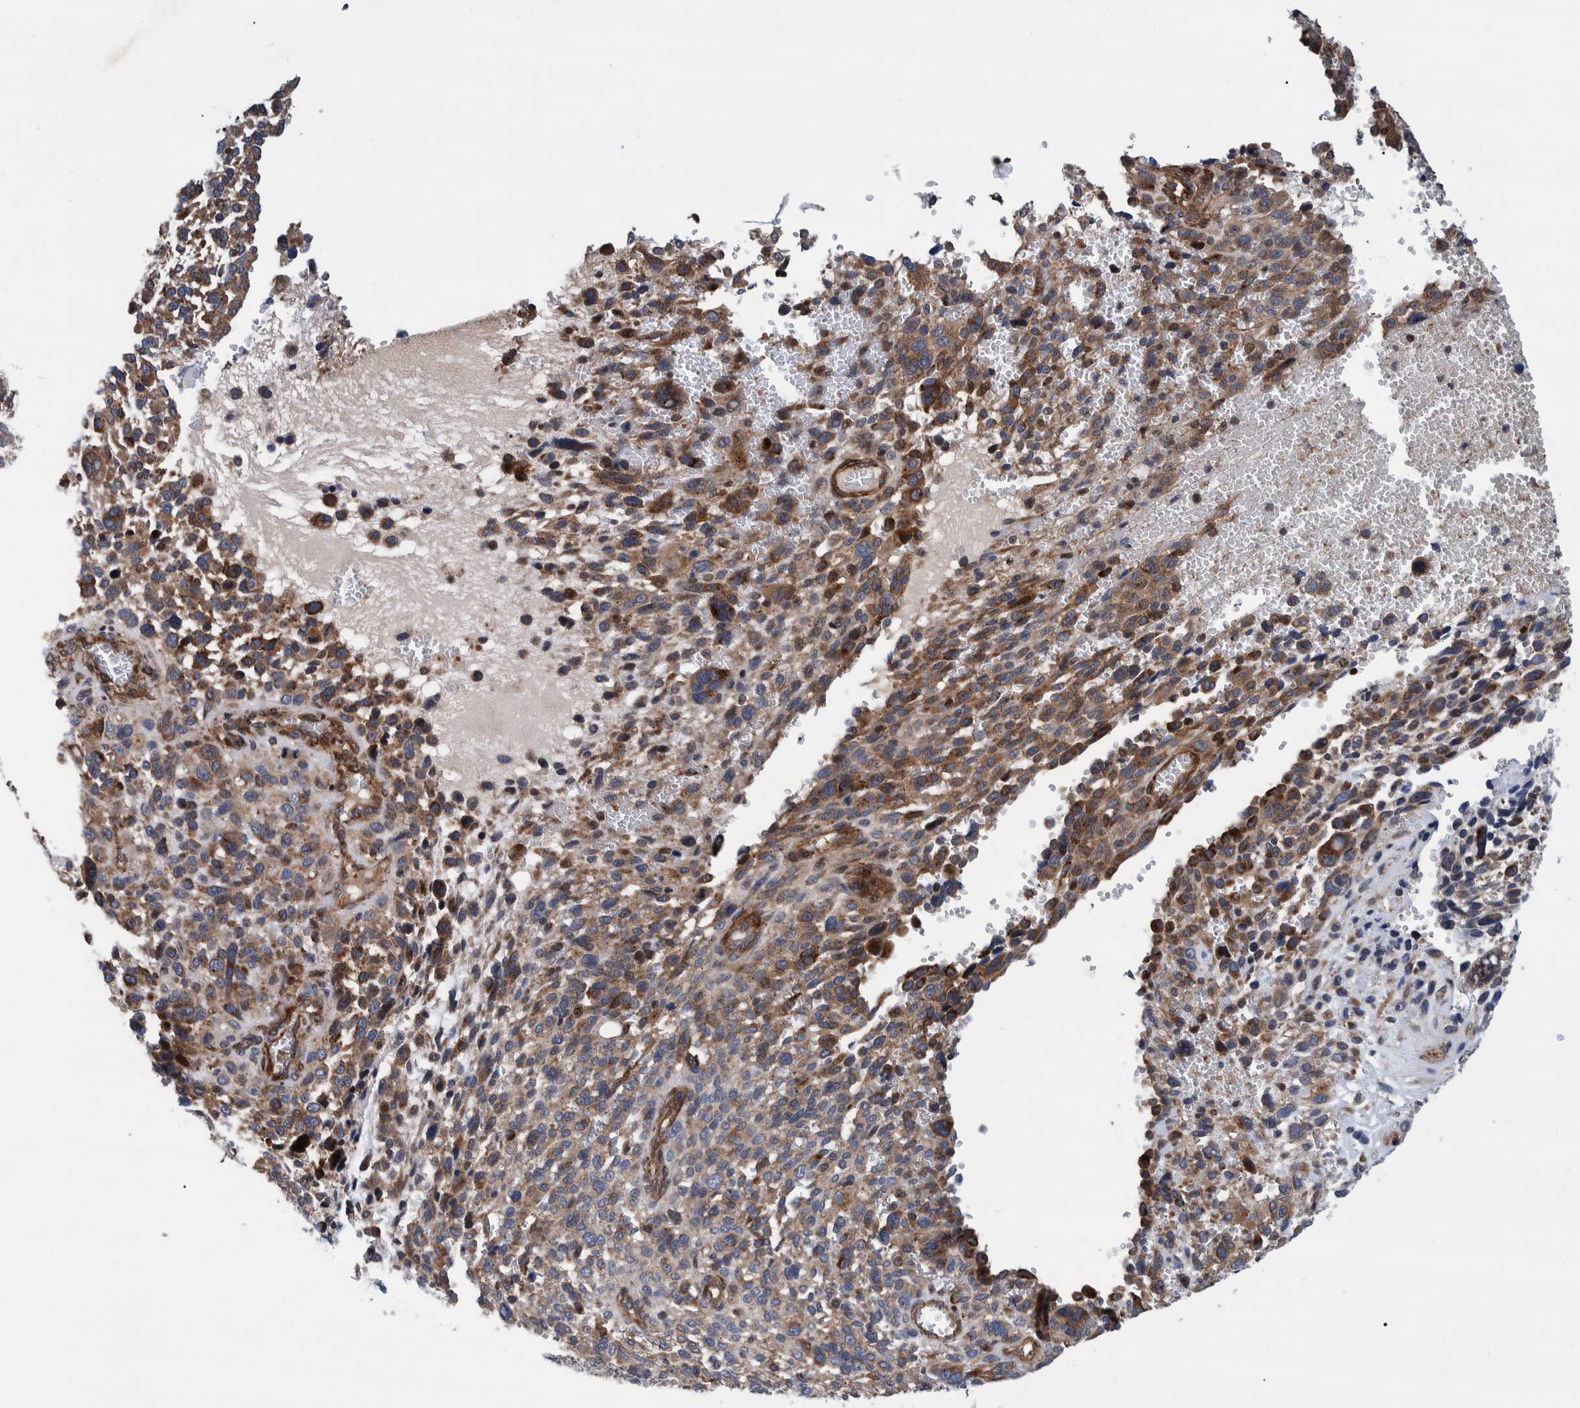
{"staining": {"intensity": "moderate", "quantity": ">75%", "location": "cytoplasmic/membranous"}, "tissue": "melanoma", "cell_type": "Tumor cells", "image_type": "cancer", "snomed": [{"axis": "morphology", "description": "Malignant melanoma, NOS"}, {"axis": "topography", "description": "Skin"}], "caption": "About >75% of tumor cells in human malignant melanoma exhibit moderate cytoplasmic/membranous protein staining as visualized by brown immunohistochemical staining.", "gene": "GRPEL2", "patient": {"sex": "female", "age": 55}}